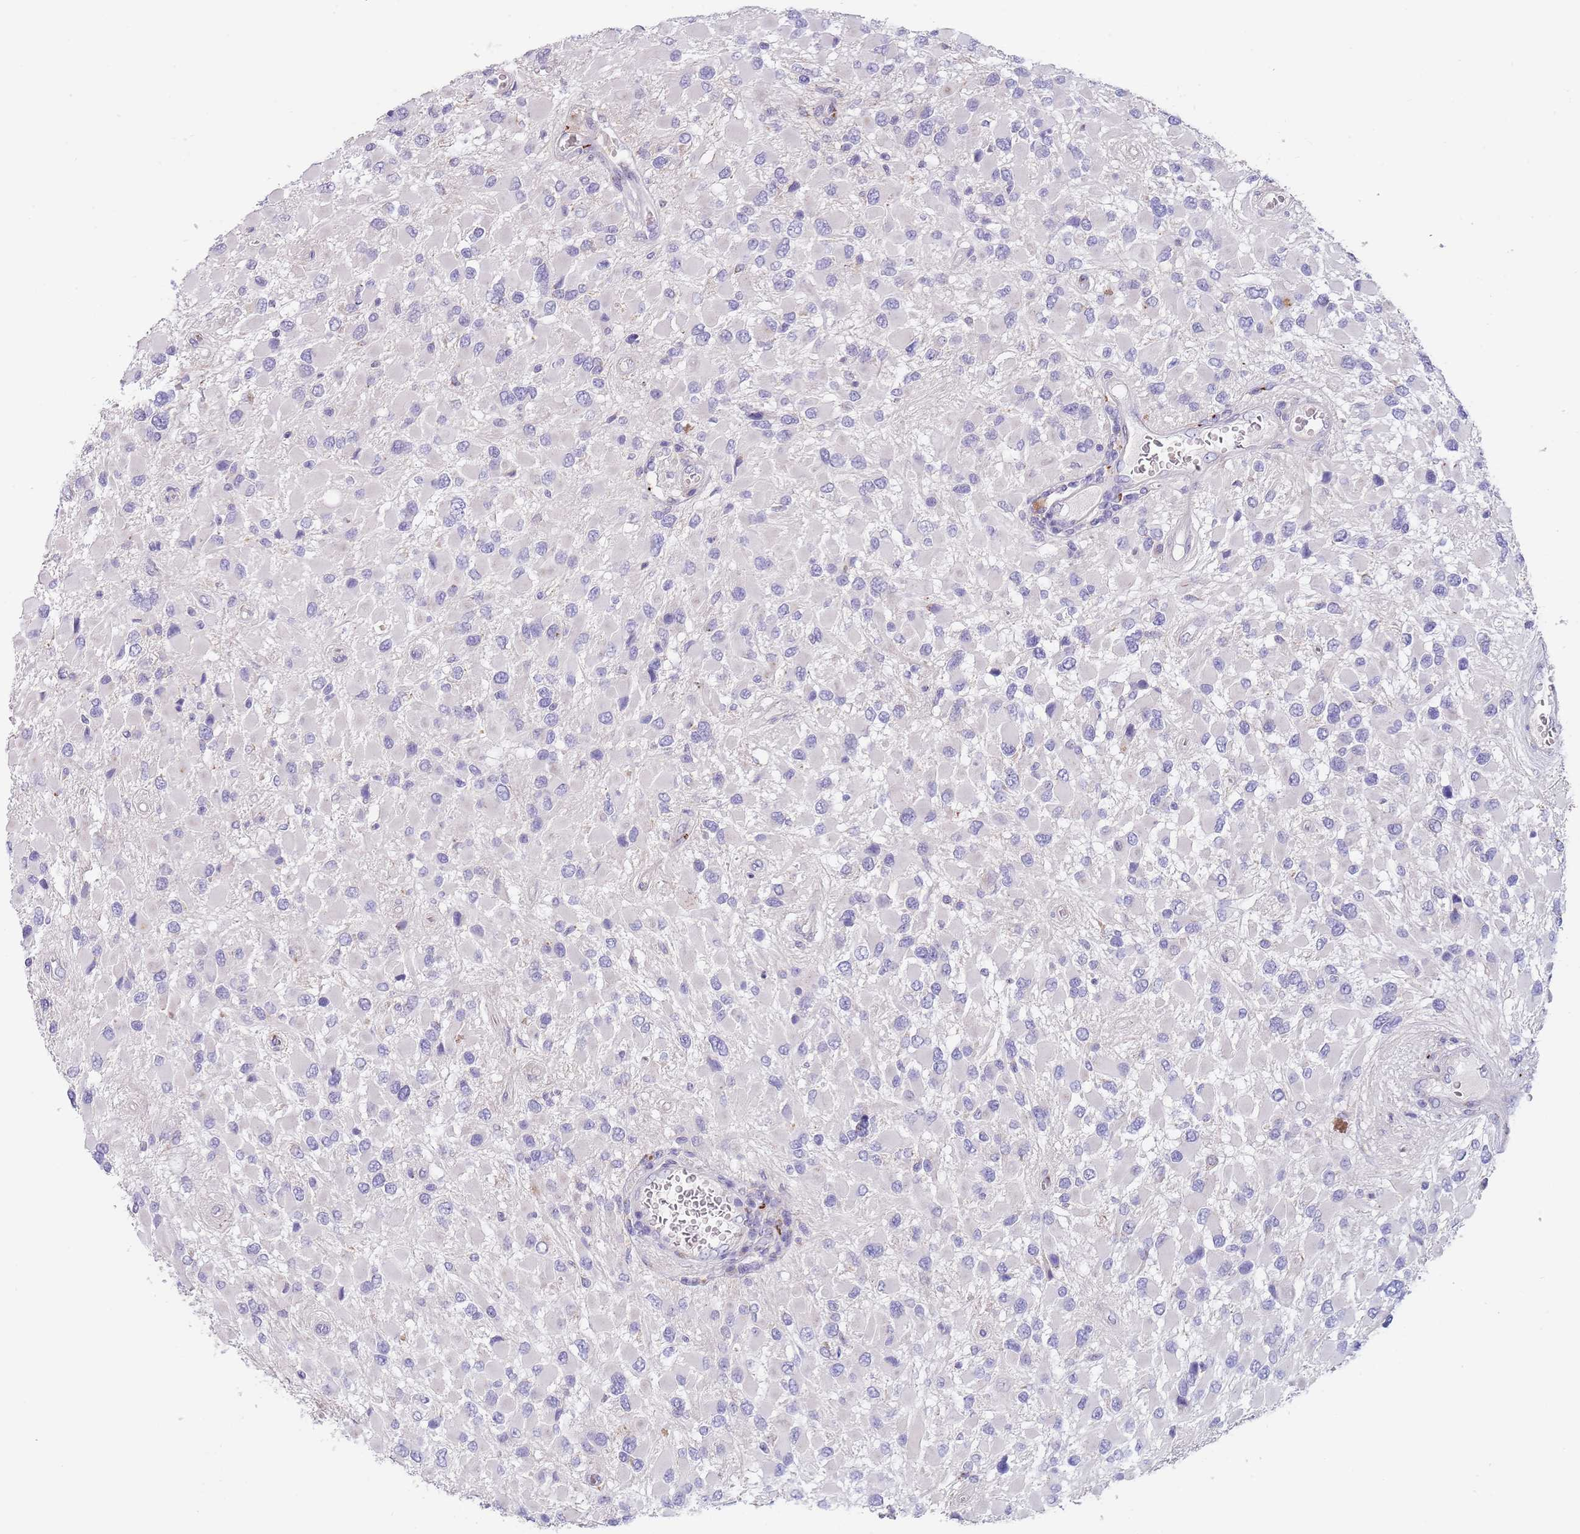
{"staining": {"intensity": "negative", "quantity": "none", "location": "none"}, "tissue": "glioma", "cell_type": "Tumor cells", "image_type": "cancer", "snomed": [{"axis": "morphology", "description": "Glioma, malignant, High grade"}, {"axis": "topography", "description": "Brain"}], "caption": "A histopathology image of human malignant glioma (high-grade) is negative for staining in tumor cells.", "gene": "MAN1C1", "patient": {"sex": "male", "age": 53}}